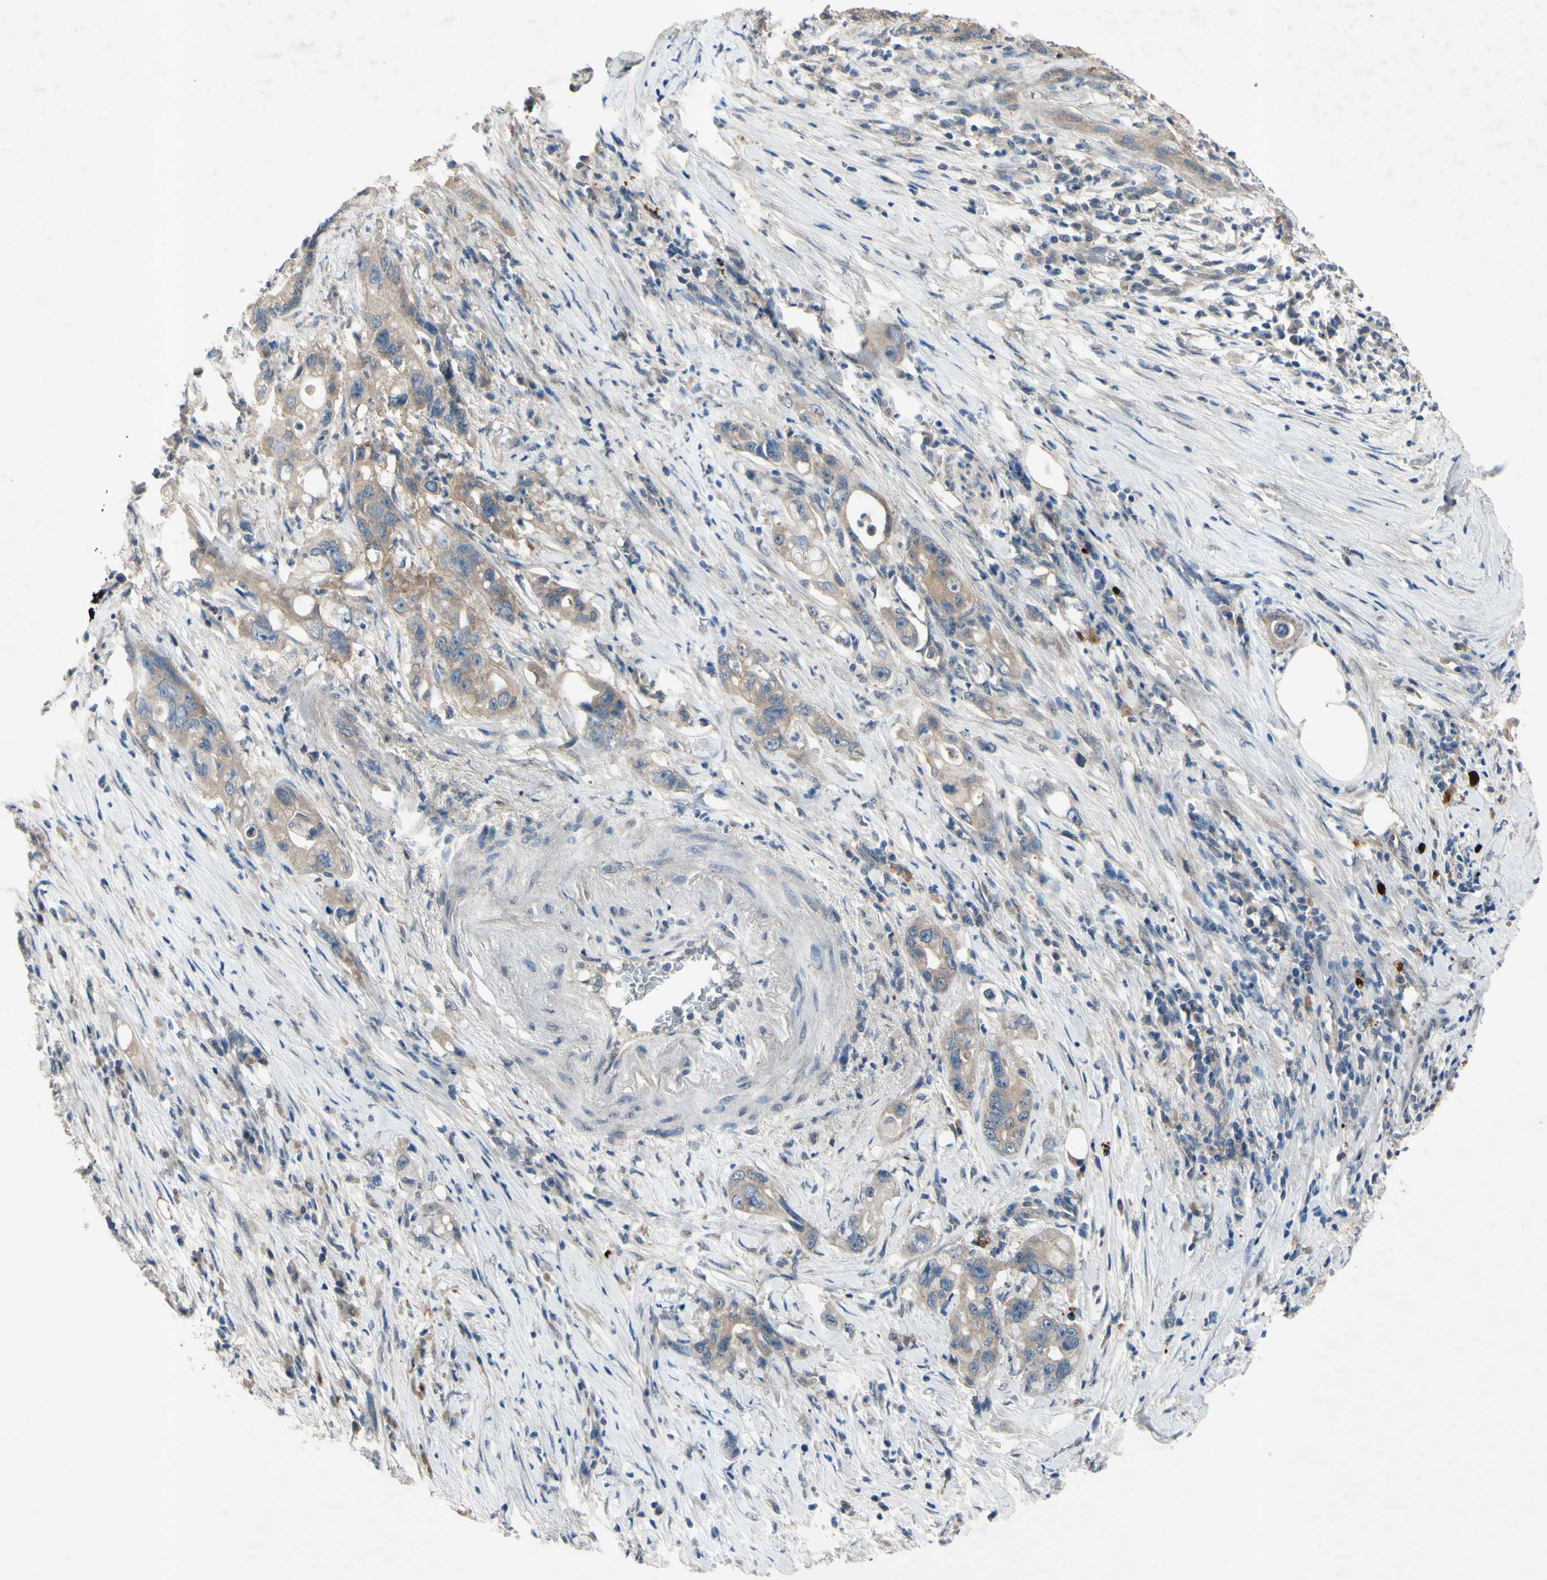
{"staining": {"intensity": "moderate", "quantity": ">75%", "location": "cytoplasmic/membranous"}, "tissue": "pancreatic cancer", "cell_type": "Tumor cells", "image_type": "cancer", "snomed": [{"axis": "morphology", "description": "Normal tissue, NOS"}, {"axis": "topography", "description": "Pancreas"}], "caption": "Protein expression by IHC demonstrates moderate cytoplasmic/membranous positivity in about >75% of tumor cells in pancreatic cancer.", "gene": "HILPDA", "patient": {"sex": "male", "age": 42}}